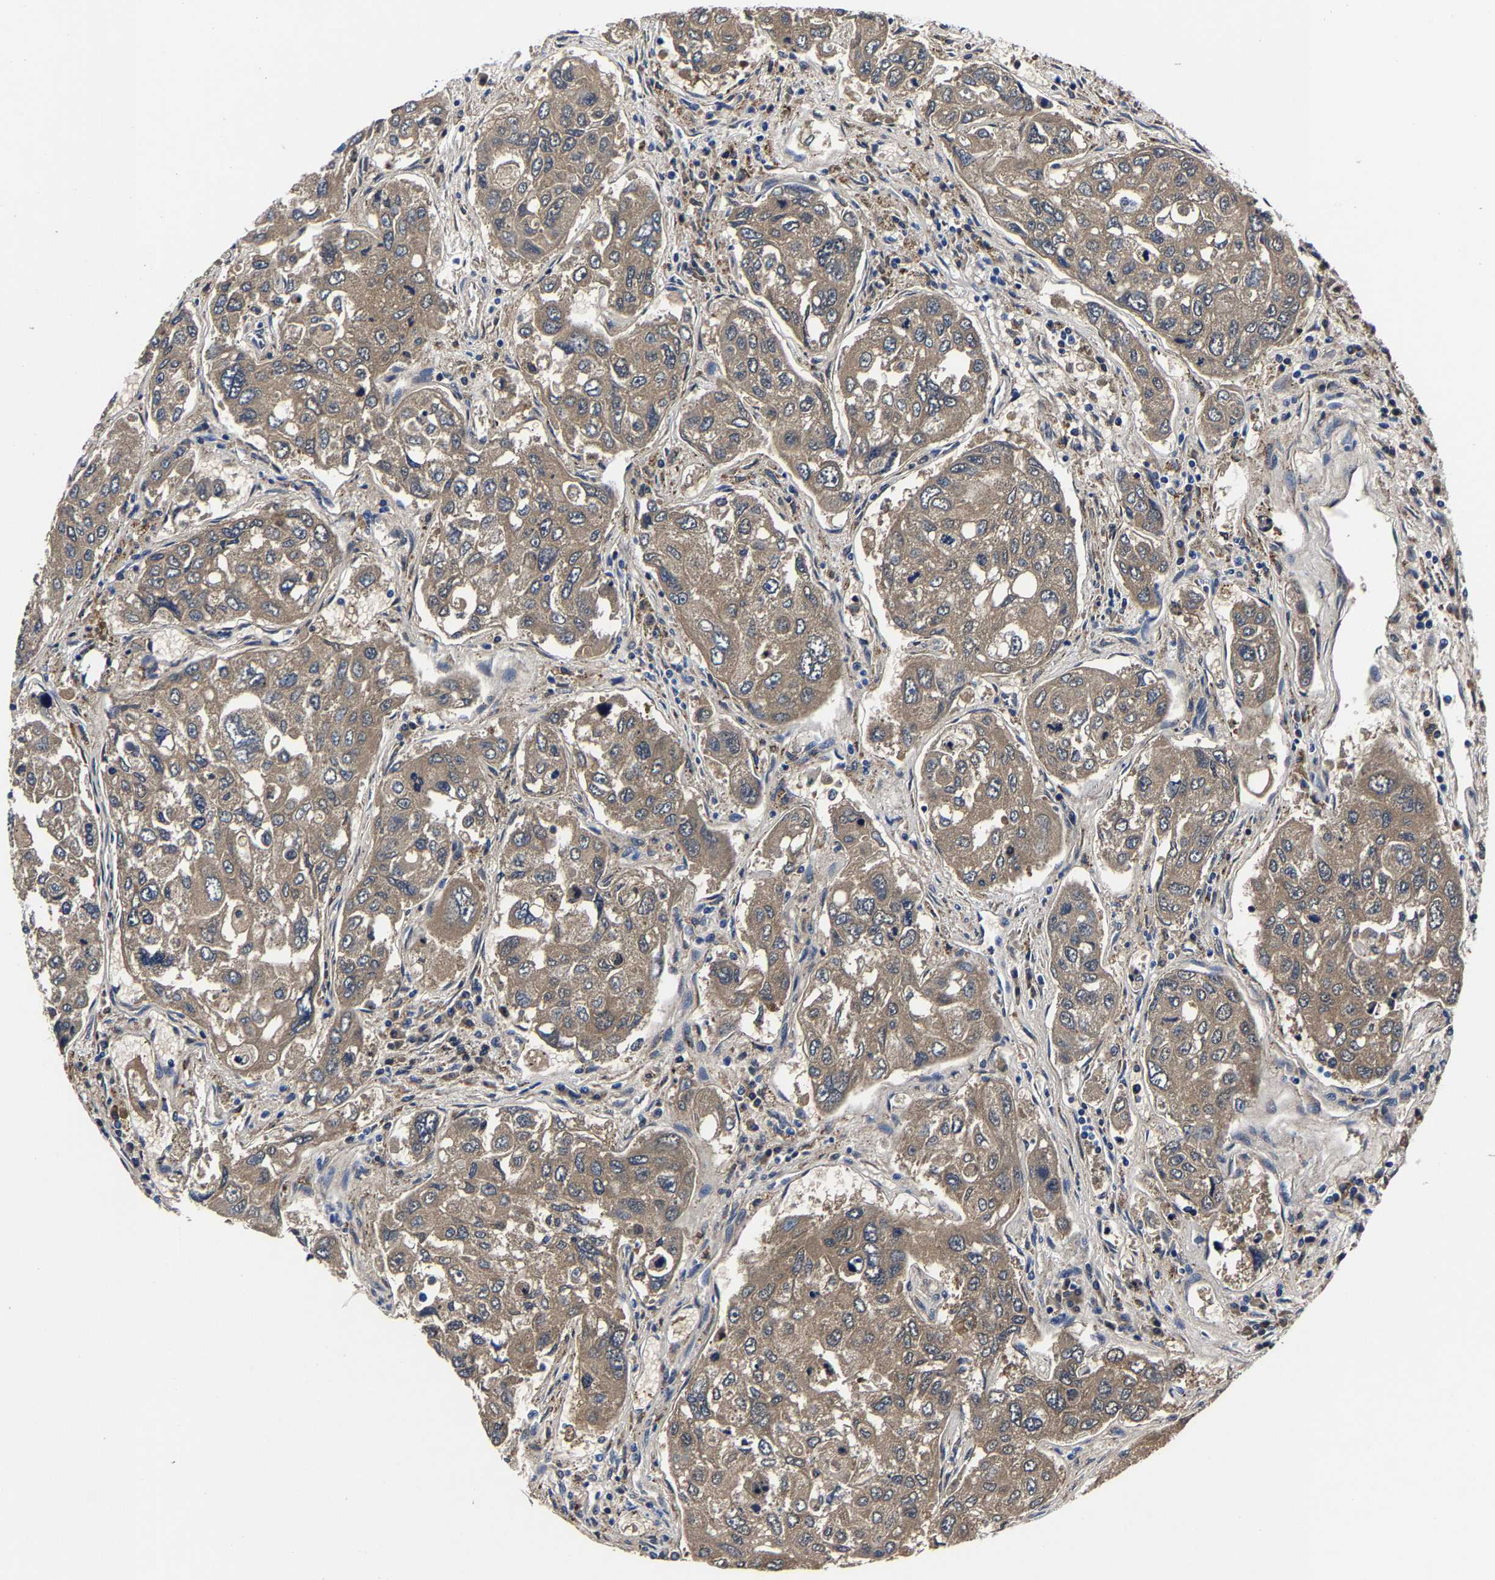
{"staining": {"intensity": "moderate", "quantity": ">75%", "location": "cytoplasmic/membranous"}, "tissue": "urothelial cancer", "cell_type": "Tumor cells", "image_type": "cancer", "snomed": [{"axis": "morphology", "description": "Urothelial carcinoma, High grade"}, {"axis": "topography", "description": "Lymph node"}, {"axis": "topography", "description": "Urinary bladder"}], "caption": "Urothelial carcinoma (high-grade) stained with immunohistochemistry exhibits moderate cytoplasmic/membranous positivity in approximately >75% of tumor cells.", "gene": "PSPH", "patient": {"sex": "male", "age": 51}}